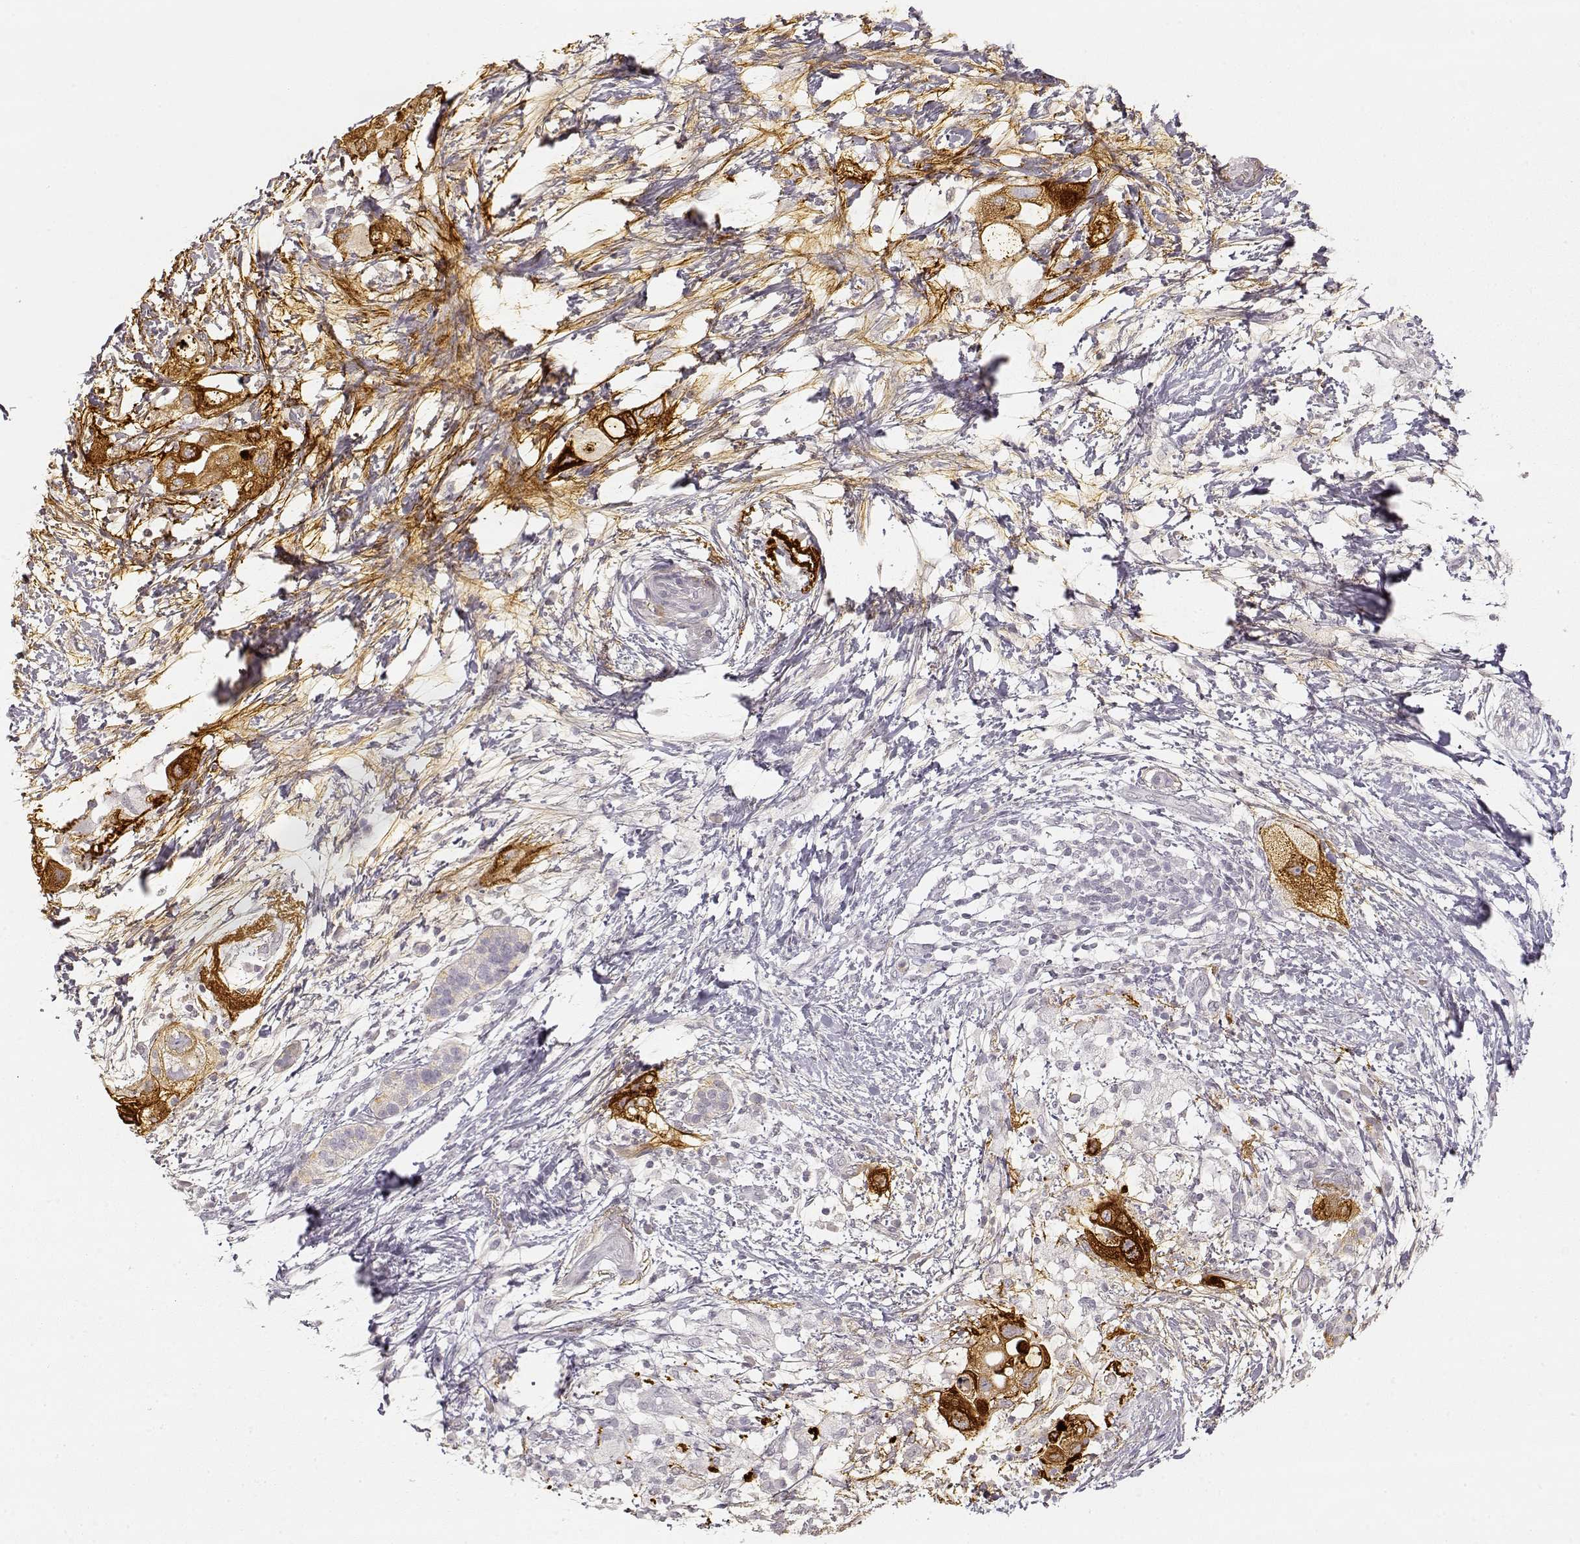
{"staining": {"intensity": "strong", "quantity": ">75%", "location": "cytoplasmic/membranous"}, "tissue": "pancreatic cancer", "cell_type": "Tumor cells", "image_type": "cancer", "snomed": [{"axis": "morphology", "description": "Adenocarcinoma, NOS"}, {"axis": "topography", "description": "Pancreas"}], "caption": "A histopathology image of human pancreatic cancer (adenocarcinoma) stained for a protein shows strong cytoplasmic/membranous brown staining in tumor cells.", "gene": "LAMC2", "patient": {"sex": "female", "age": 72}}